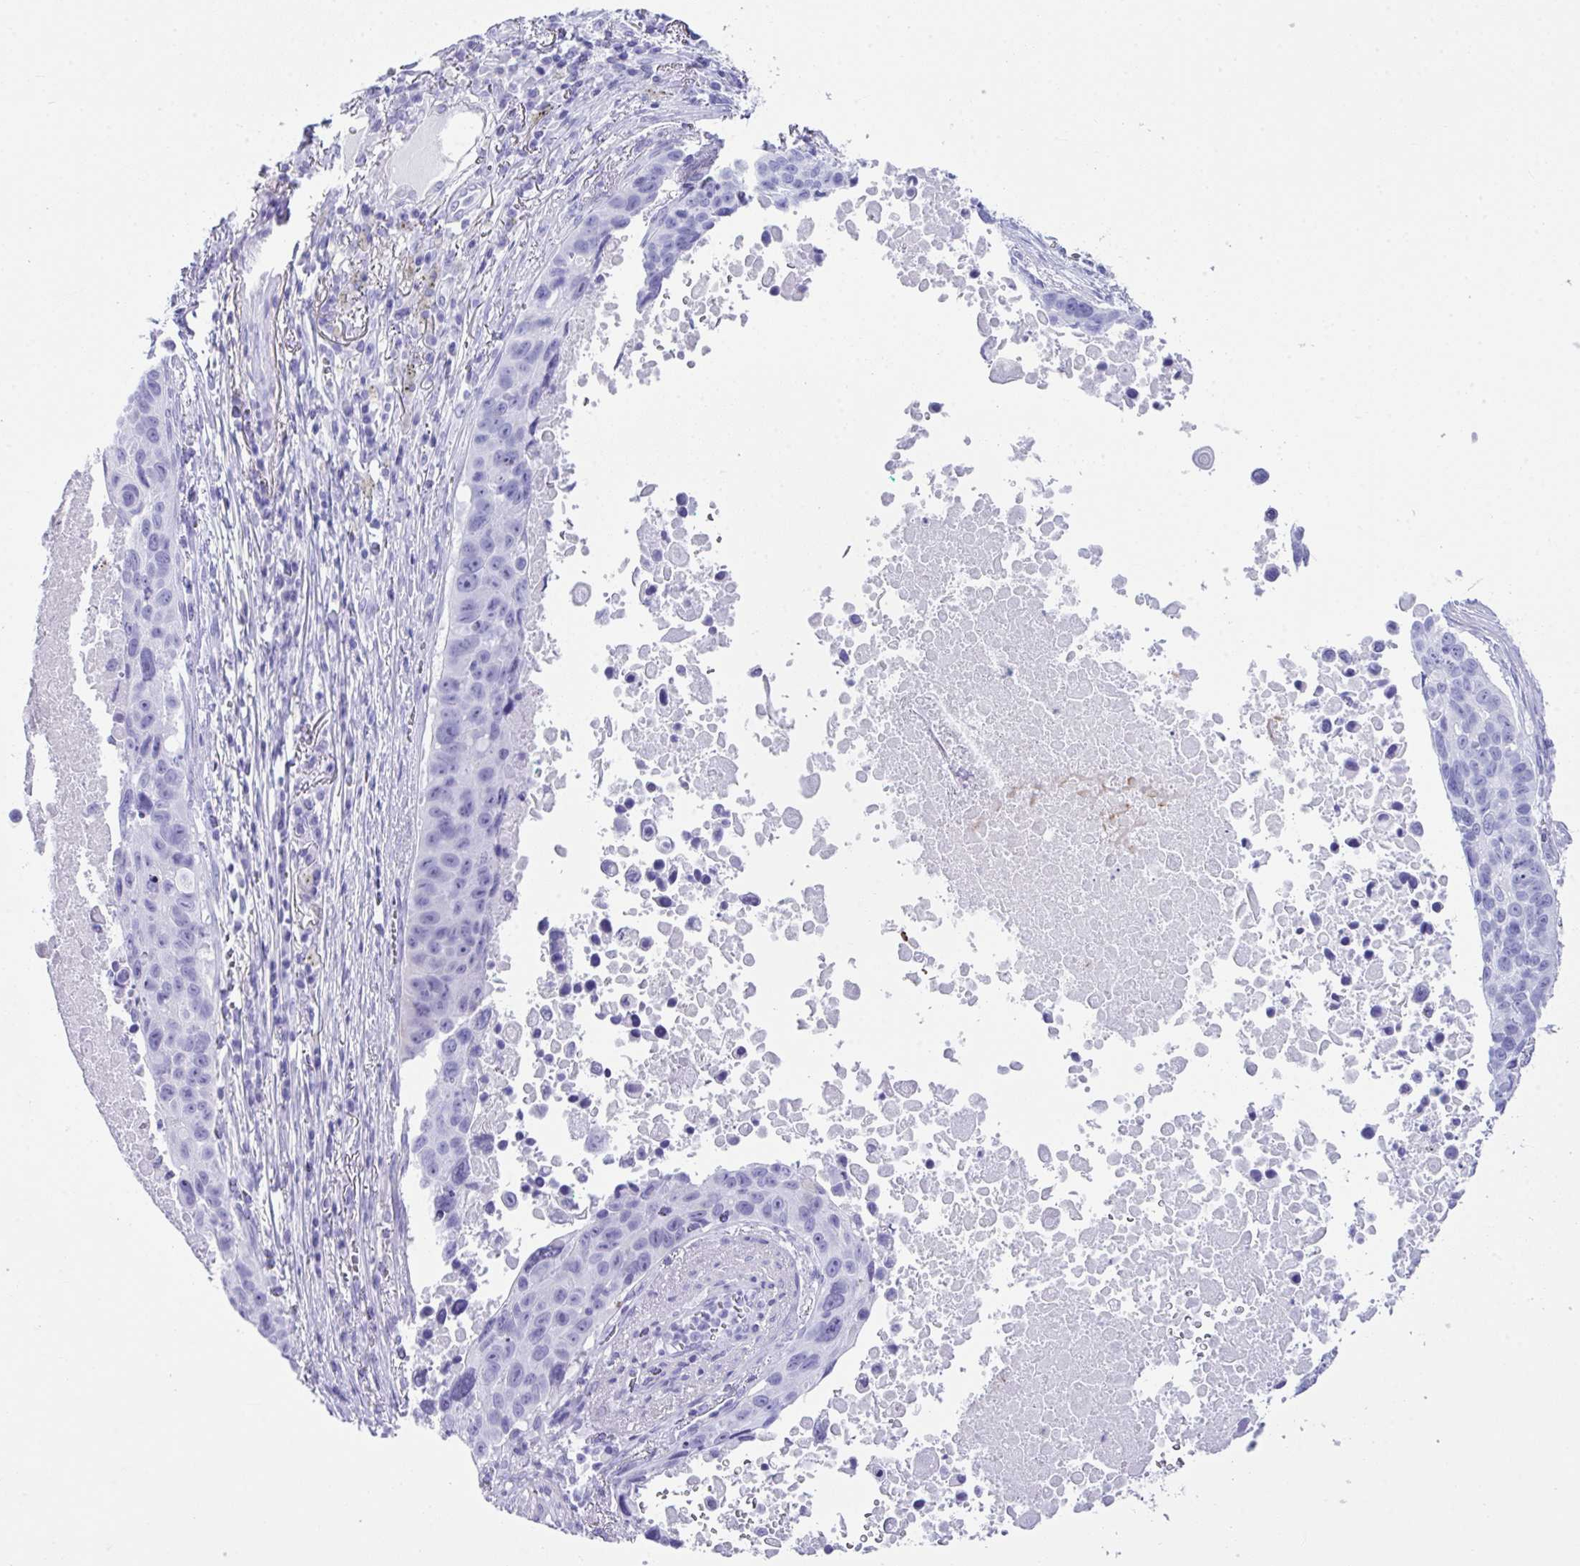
{"staining": {"intensity": "negative", "quantity": "none", "location": "none"}, "tissue": "lung cancer", "cell_type": "Tumor cells", "image_type": "cancer", "snomed": [{"axis": "morphology", "description": "Squamous cell carcinoma, NOS"}, {"axis": "topography", "description": "Lung"}], "caption": "Lung squamous cell carcinoma stained for a protein using IHC shows no expression tumor cells.", "gene": "LGALS4", "patient": {"sex": "male", "age": 66}}